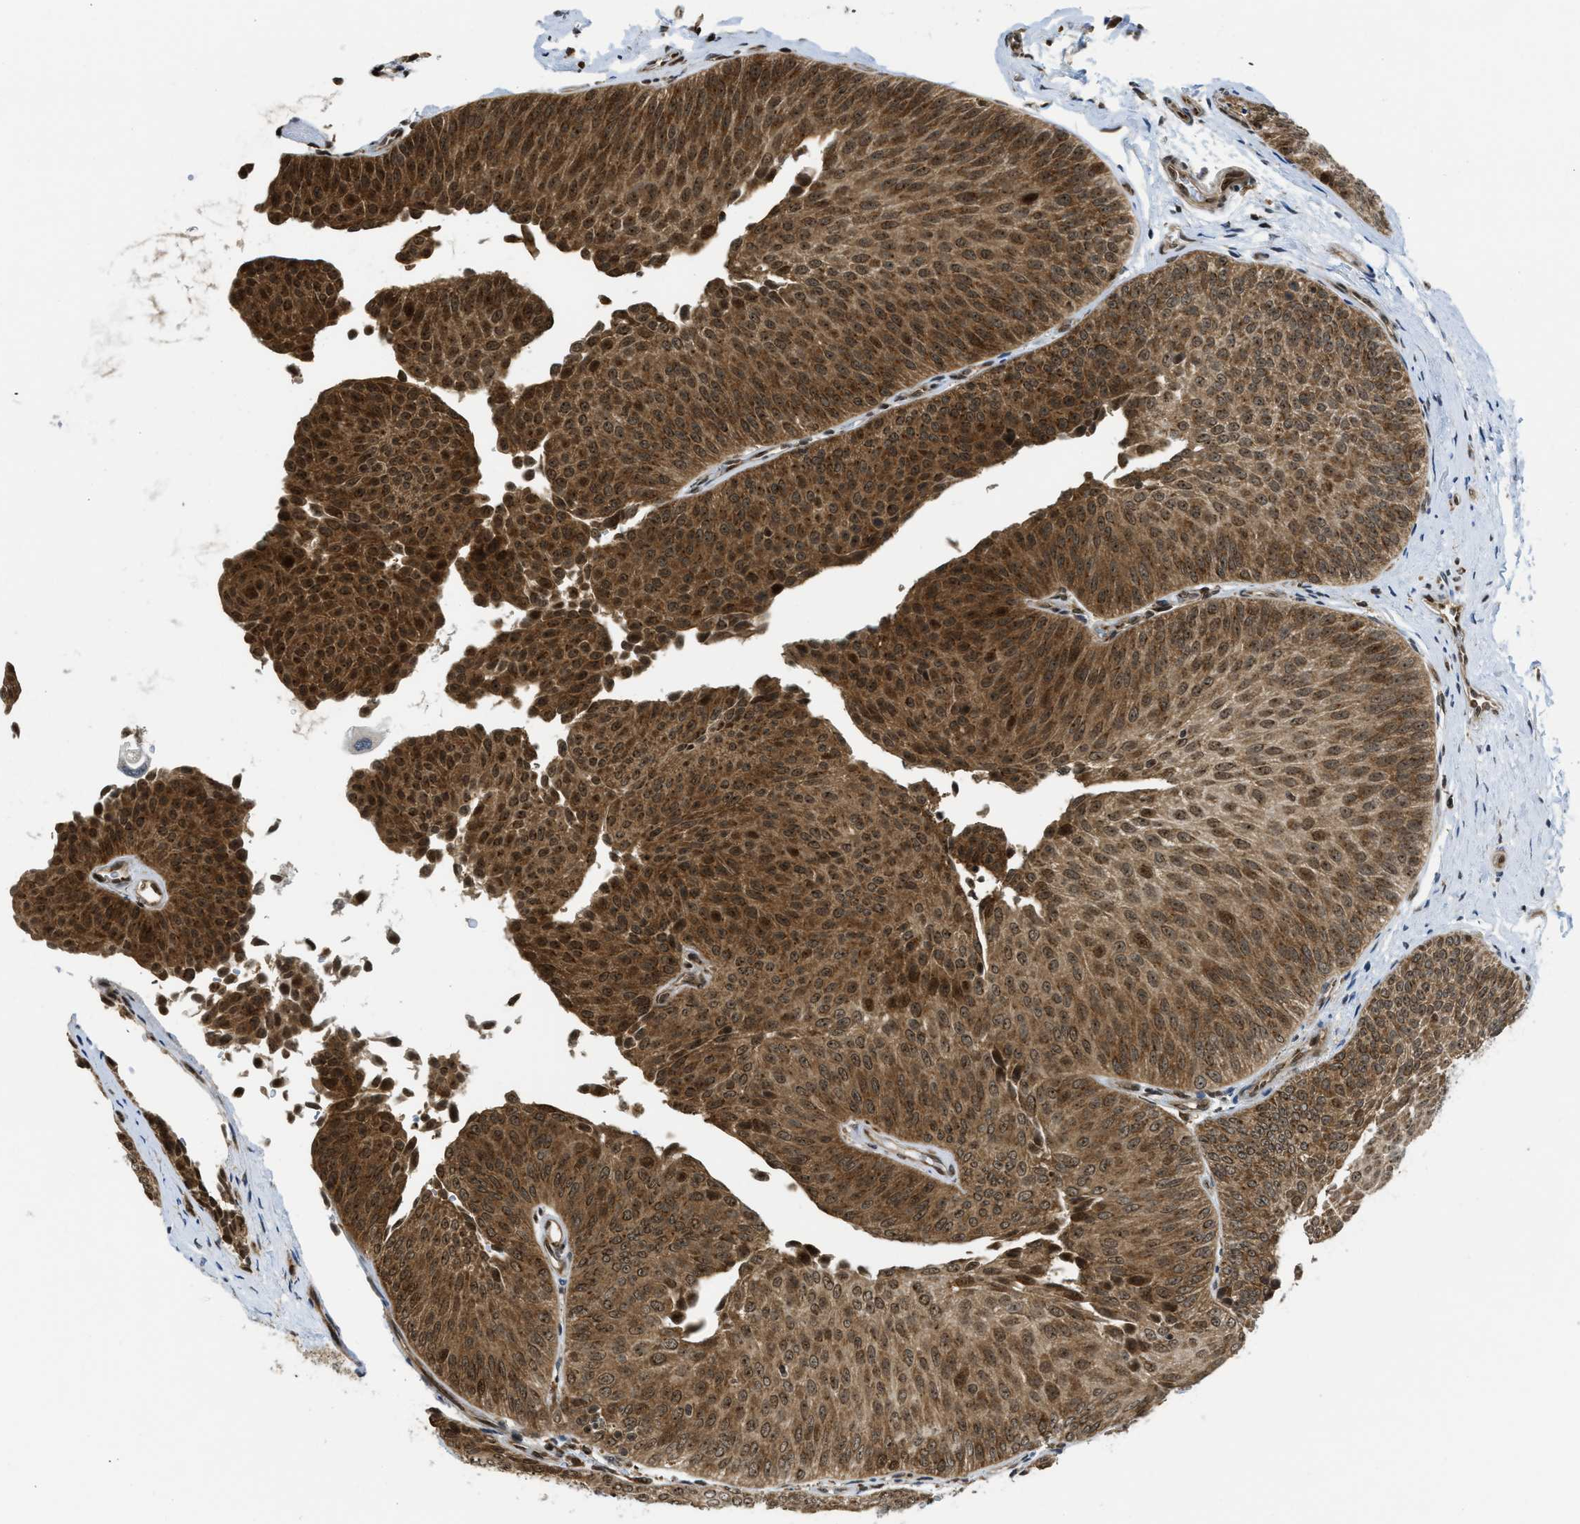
{"staining": {"intensity": "moderate", "quantity": ">75%", "location": "cytoplasmic/membranous,nuclear"}, "tissue": "urothelial cancer", "cell_type": "Tumor cells", "image_type": "cancer", "snomed": [{"axis": "morphology", "description": "Urothelial carcinoma, Low grade"}, {"axis": "topography", "description": "Urinary bladder"}], "caption": "Tumor cells show medium levels of moderate cytoplasmic/membranous and nuclear positivity in approximately >75% of cells in low-grade urothelial carcinoma.", "gene": "TACC1", "patient": {"sex": "female", "age": 60}}